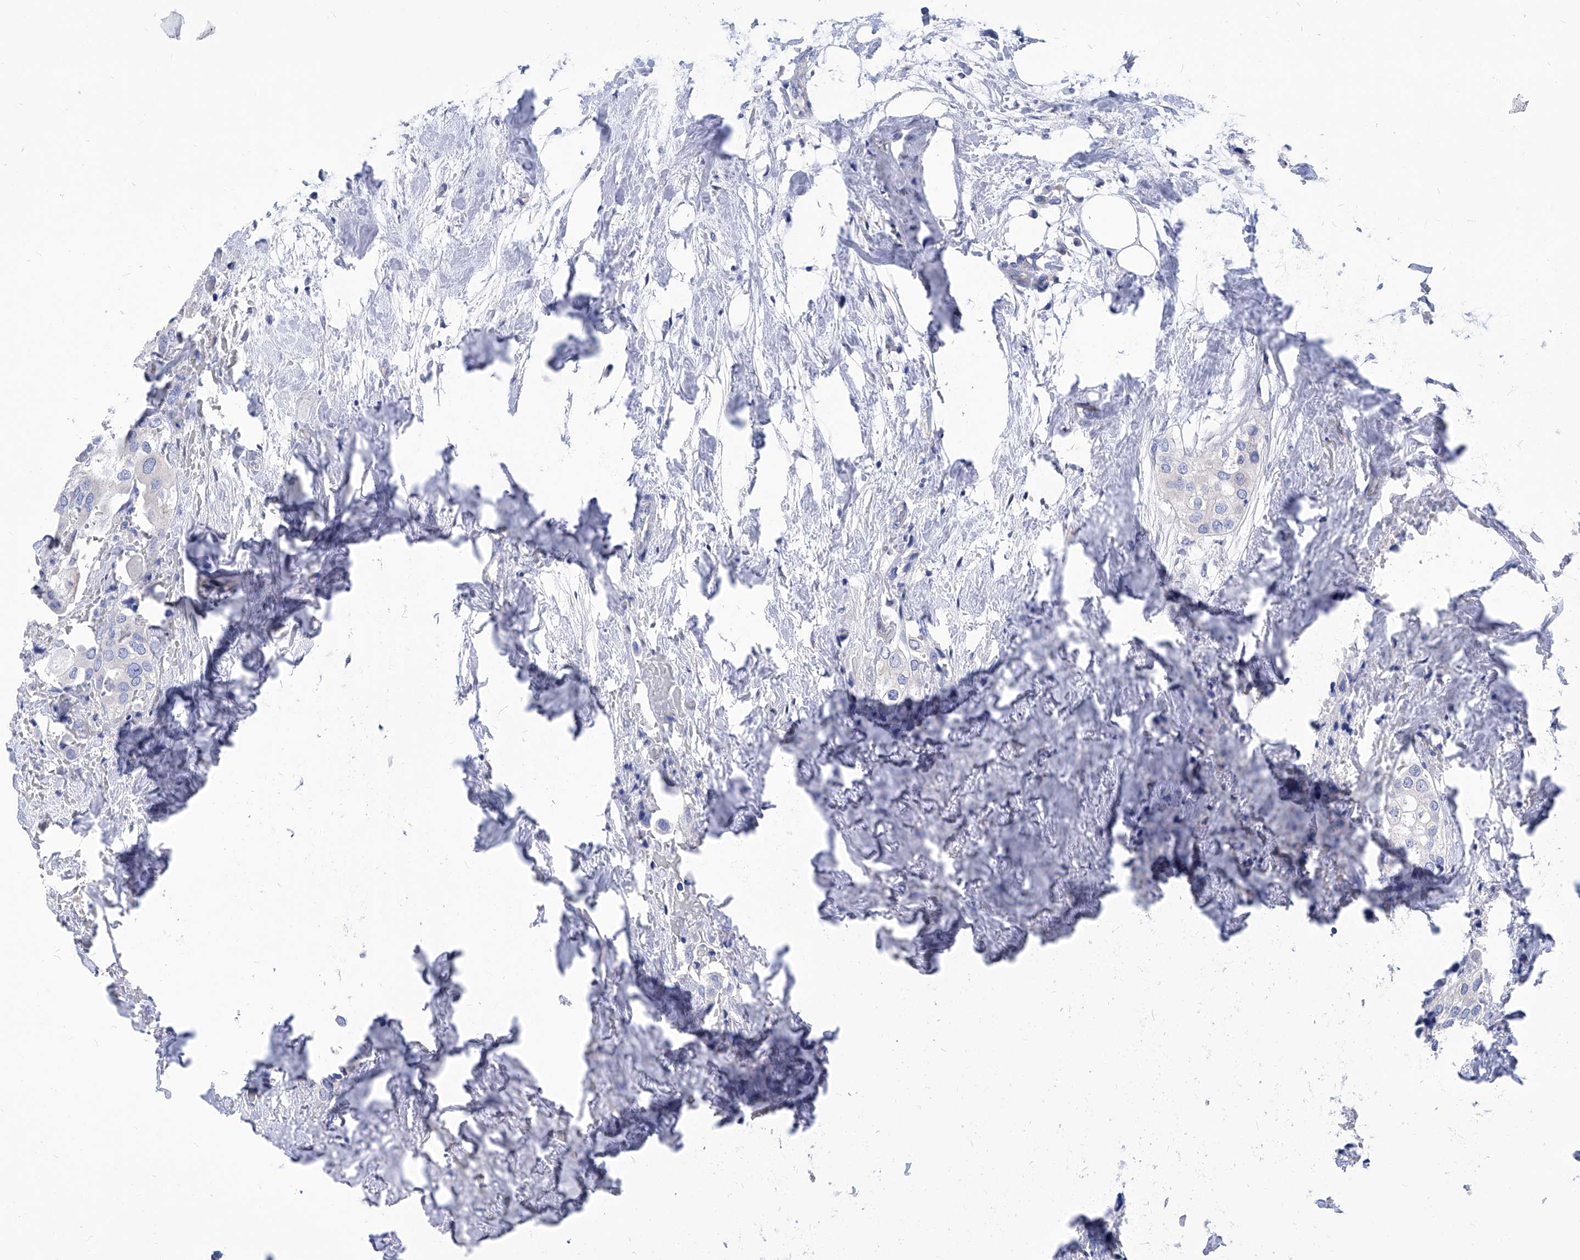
{"staining": {"intensity": "negative", "quantity": "none", "location": "none"}, "tissue": "urothelial cancer", "cell_type": "Tumor cells", "image_type": "cancer", "snomed": [{"axis": "morphology", "description": "Urothelial carcinoma, High grade"}, {"axis": "topography", "description": "Urinary bladder"}], "caption": "Tumor cells show no significant positivity in urothelial carcinoma (high-grade). (DAB (3,3'-diaminobenzidine) immunohistochemistry with hematoxylin counter stain).", "gene": "XPNPEP1", "patient": {"sex": "male", "age": 64}}